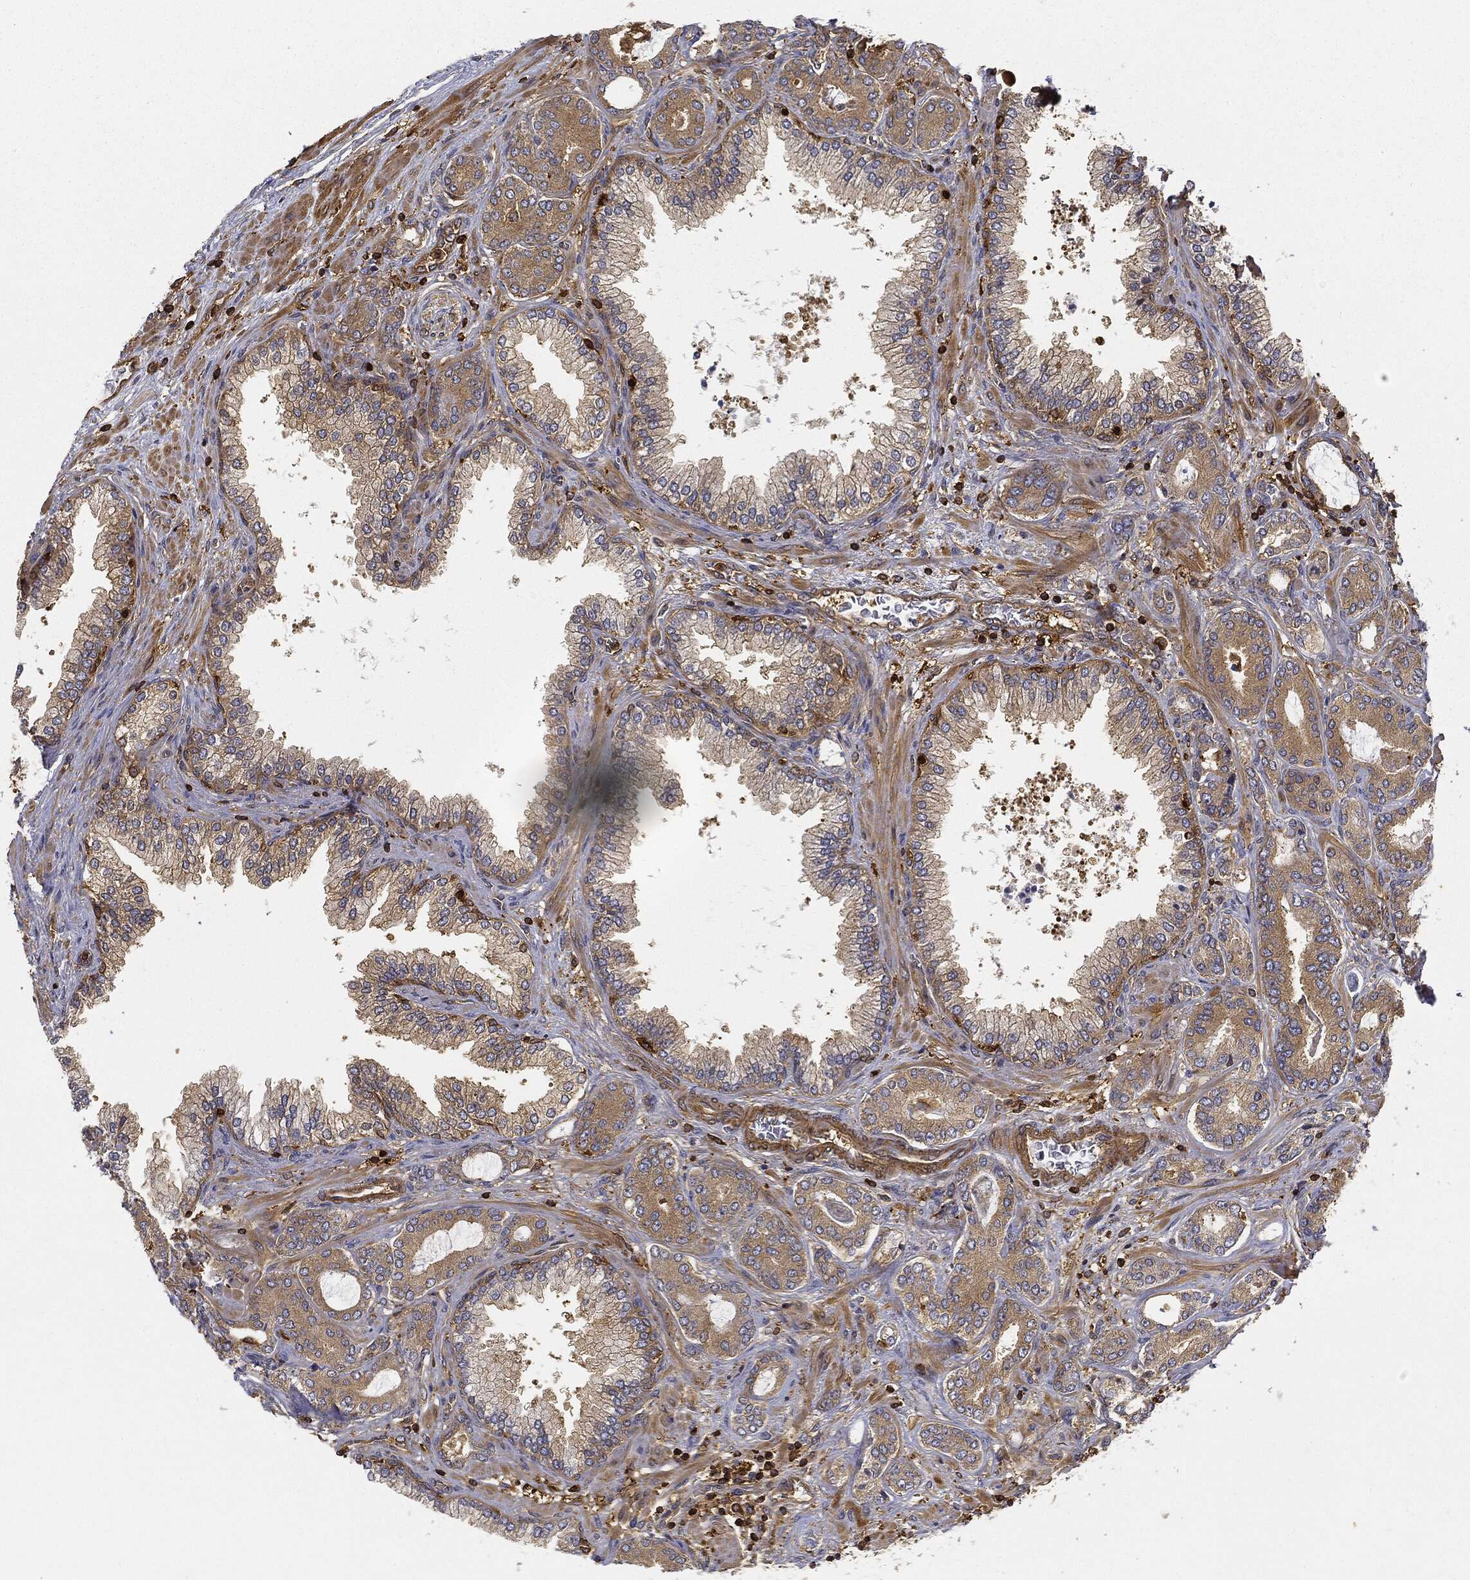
{"staining": {"intensity": "moderate", "quantity": "25%-75%", "location": "cytoplasmic/membranous"}, "tissue": "prostate cancer", "cell_type": "Tumor cells", "image_type": "cancer", "snomed": [{"axis": "morphology", "description": "Adenocarcinoma, Low grade"}, {"axis": "topography", "description": "Prostate"}], "caption": "The micrograph shows staining of prostate low-grade adenocarcinoma, revealing moderate cytoplasmic/membranous protein staining (brown color) within tumor cells. (DAB IHC, brown staining for protein, blue staining for nuclei).", "gene": "WDR1", "patient": {"sex": "male", "age": 68}}